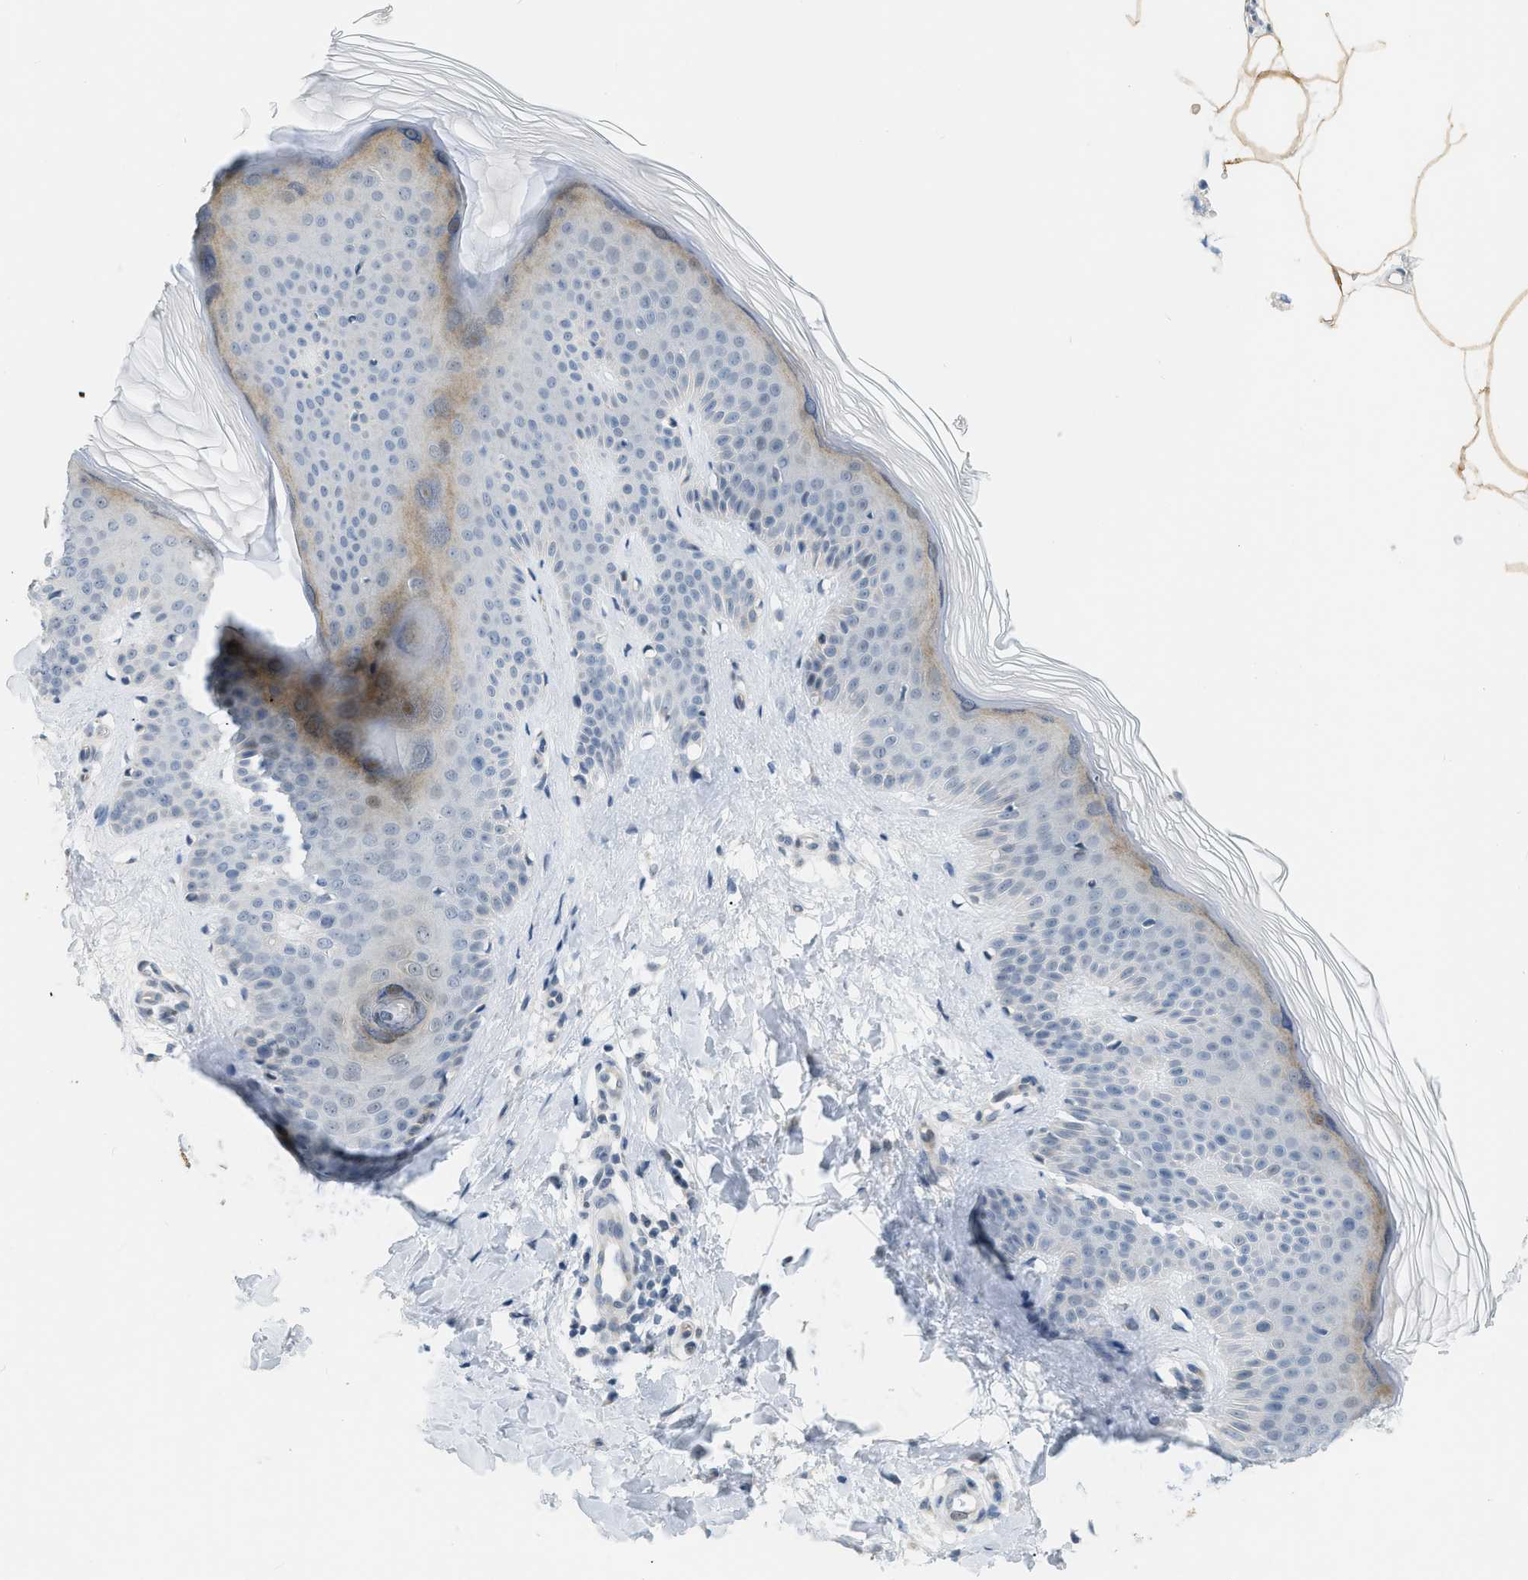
{"staining": {"intensity": "negative", "quantity": "none", "location": "none"}, "tissue": "skin", "cell_type": "Fibroblasts", "image_type": "normal", "snomed": [{"axis": "morphology", "description": "Normal tissue, NOS"}, {"axis": "morphology", "description": "Malignant melanoma, Metastatic site"}, {"axis": "topography", "description": "Skin"}], "caption": "Normal skin was stained to show a protein in brown. There is no significant expression in fibroblasts. The staining was performed using DAB to visualize the protein expression in brown, while the nuclei were stained in blue with hematoxylin (Magnification: 20x).", "gene": "ZNF408", "patient": {"sex": "male", "age": 41}}